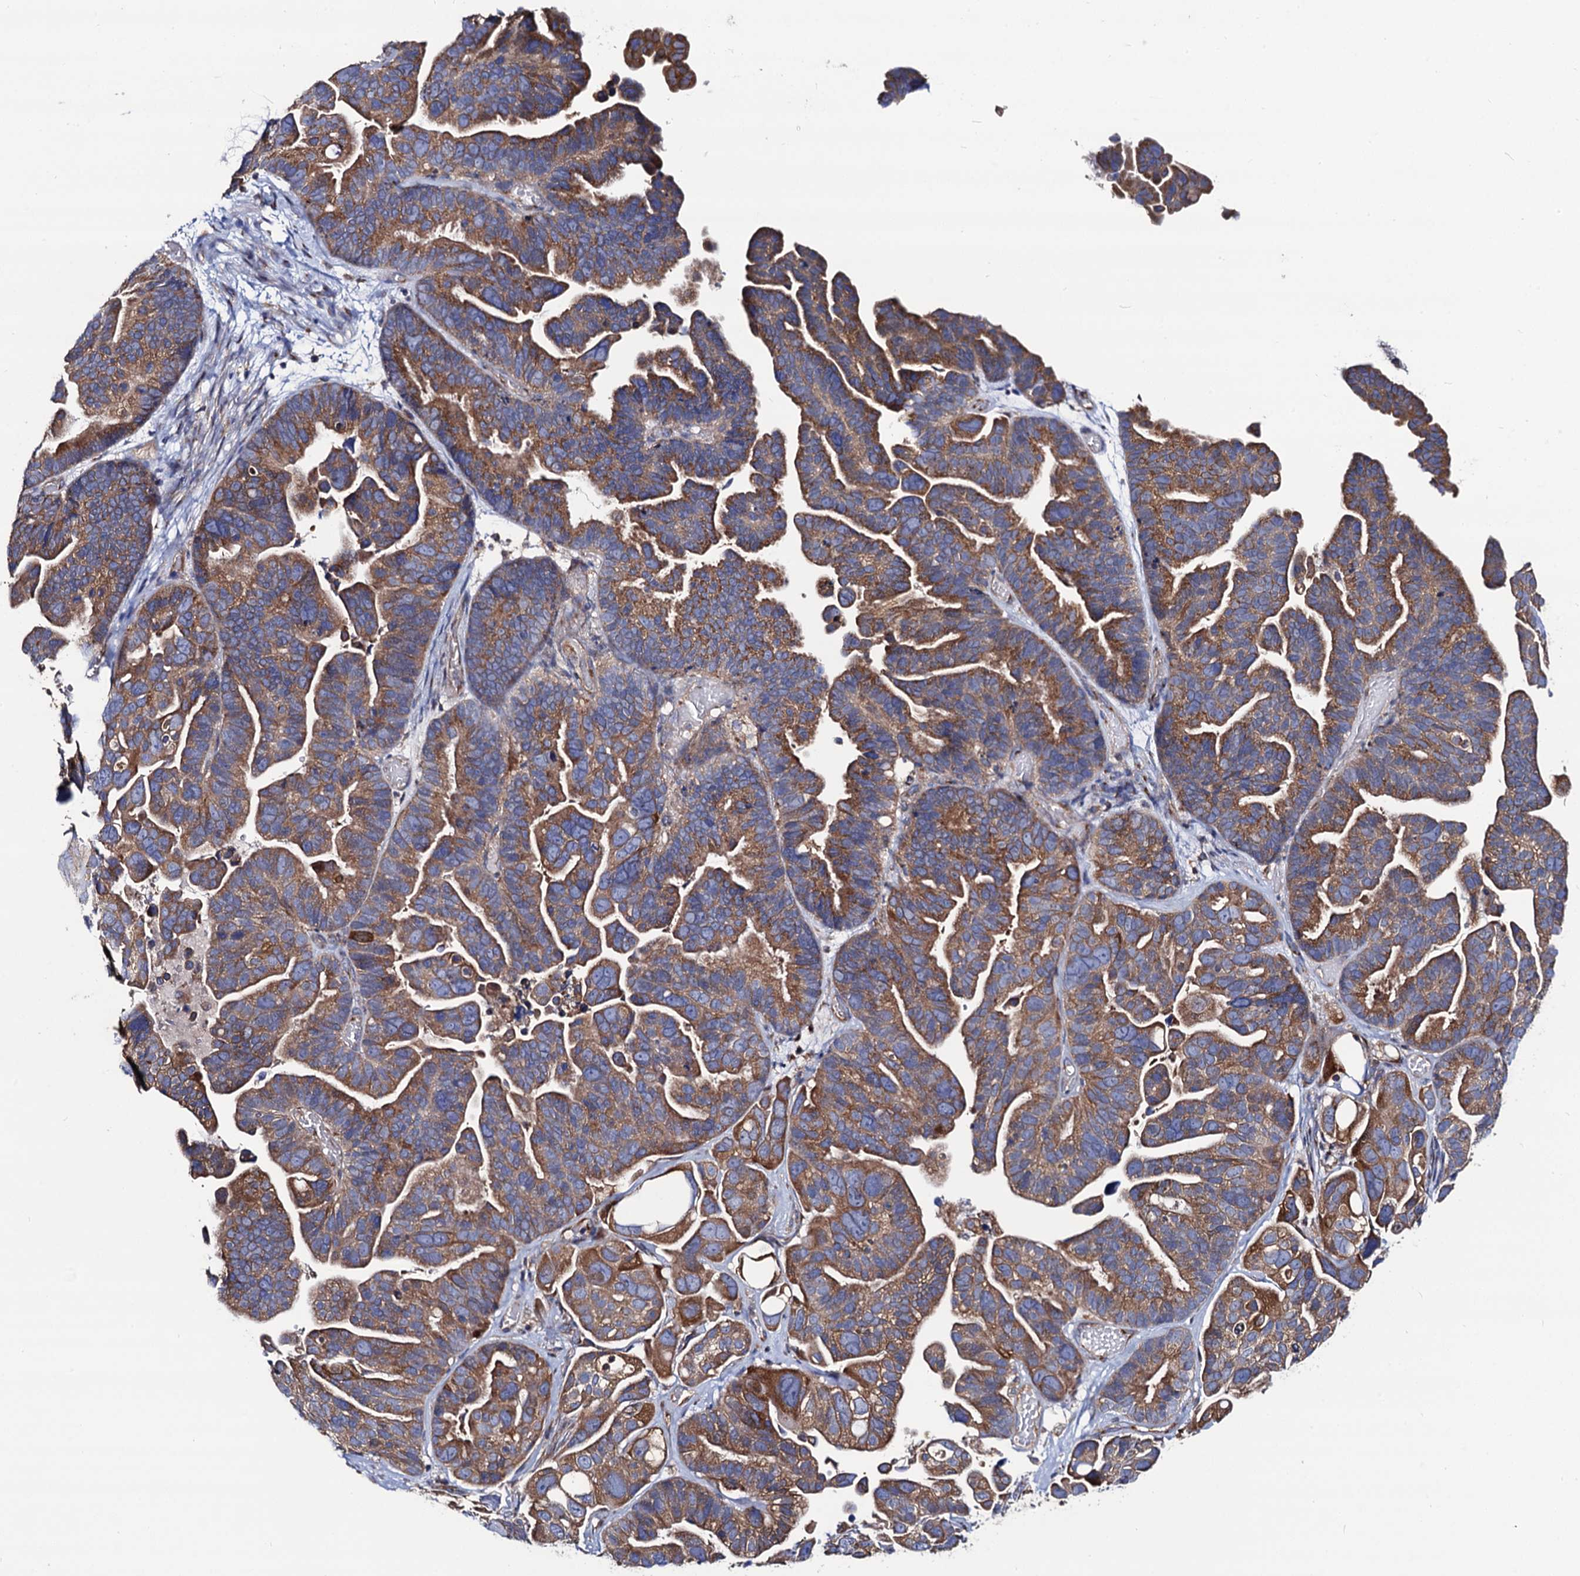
{"staining": {"intensity": "moderate", "quantity": ">75%", "location": "cytoplasmic/membranous"}, "tissue": "ovarian cancer", "cell_type": "Tumor cells", "image_type": "cancer", "snomed": [{"axis": "morphology", "description": "Cystadenocarcinoma, serous, NOS"}, {"axis": "topography", "description": "Ovary"}], "caption": "Protein analysis of serous cystadenocarcinoma (ovarian) tissue exhibits moderate cytoplasmic/membranous staining in approximately >75% of tumor cells.", "gene": "DYDC1", "patient": {"sex": "female", "age": 56}}